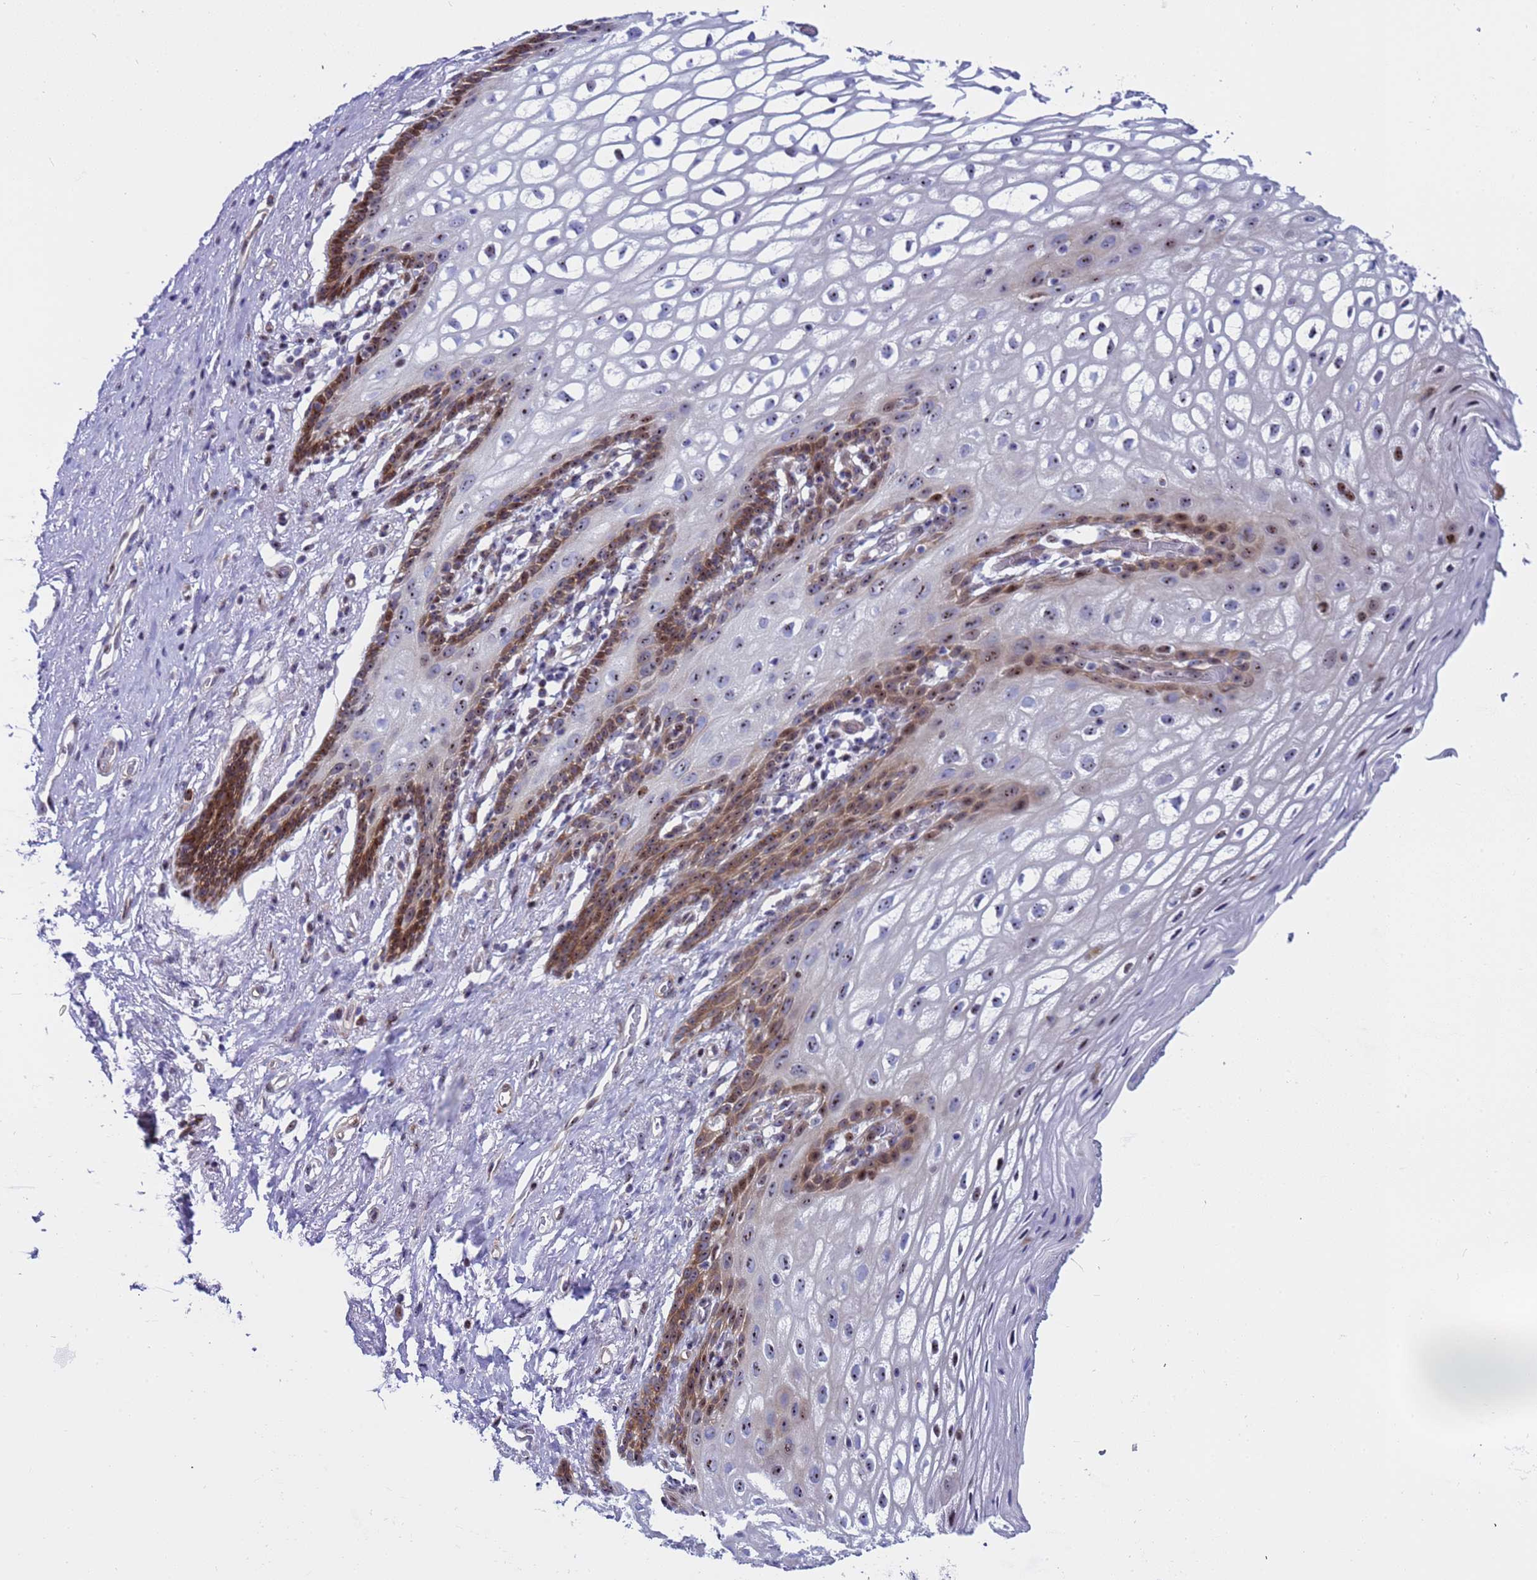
{"staining": {"intensity": "moderate", "quantity": "25%-75%", "location": "cytoplasmic/membranous,nuclear"}, "tissue": "vagina", "cell_type": "Squamous epithelial cells", "image_type": "normal", "snomed": [{"axis": "morphology", "description": "Normal tissue, NOS"}, {"axis": "topography", "description": "Vagina"}, {"axis": "topography", "description": "Peripheral nerve tissue"}], "caption": "A high-resolution histopathology image shows immunohistochemistry (IHC) staining of unremarkable vagina, which demonstrates moderate cytoplasmic/membranous,nuclear positivity in approximately 25%-75% of squamous epithelial cells.", "gene": "POP5", "patient": {"sex": "female", "age": 71}}